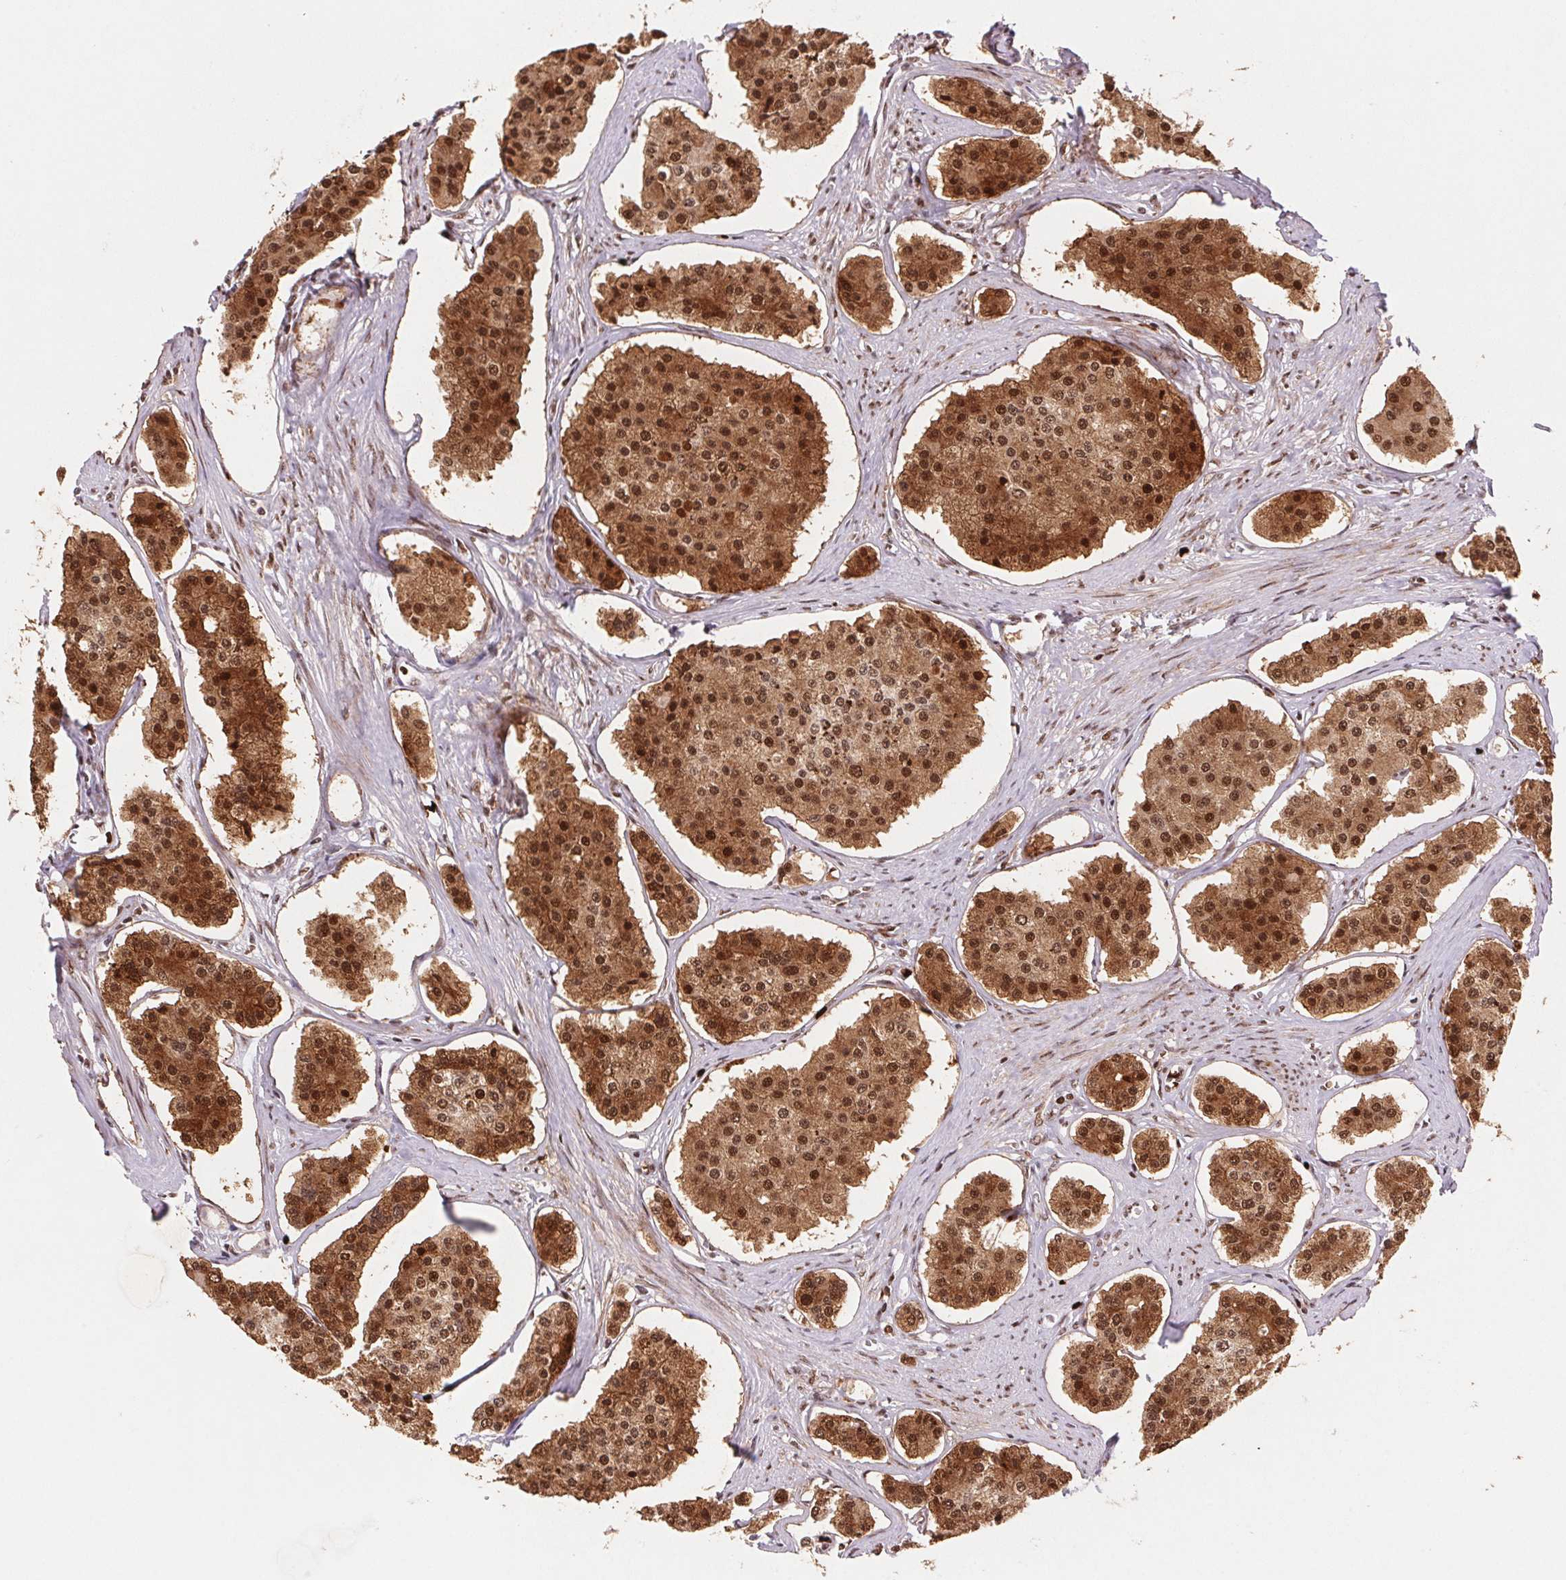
{"staining": {"intensity": "strong", "quantity": ">75%", "location": "cytoplasmic/membranous,nuclear"}, "tissue": "carcinoid", "cell_type": "Tumor cells", "image_type": "cancer", "snomed": [{"axis": "morphology", "description": "Carcinoid, malignant, NOS"}, {"axis": "topography", "description": "Small intestine"}], "caption": "Tumor cells exhibit strong cytoplasmic/membranous and nuclear positivity in approximately >75% of cells in carcinoid (malignant).", "gene": "SNRPG", "patient": {"sex": "female", "age": 65}}